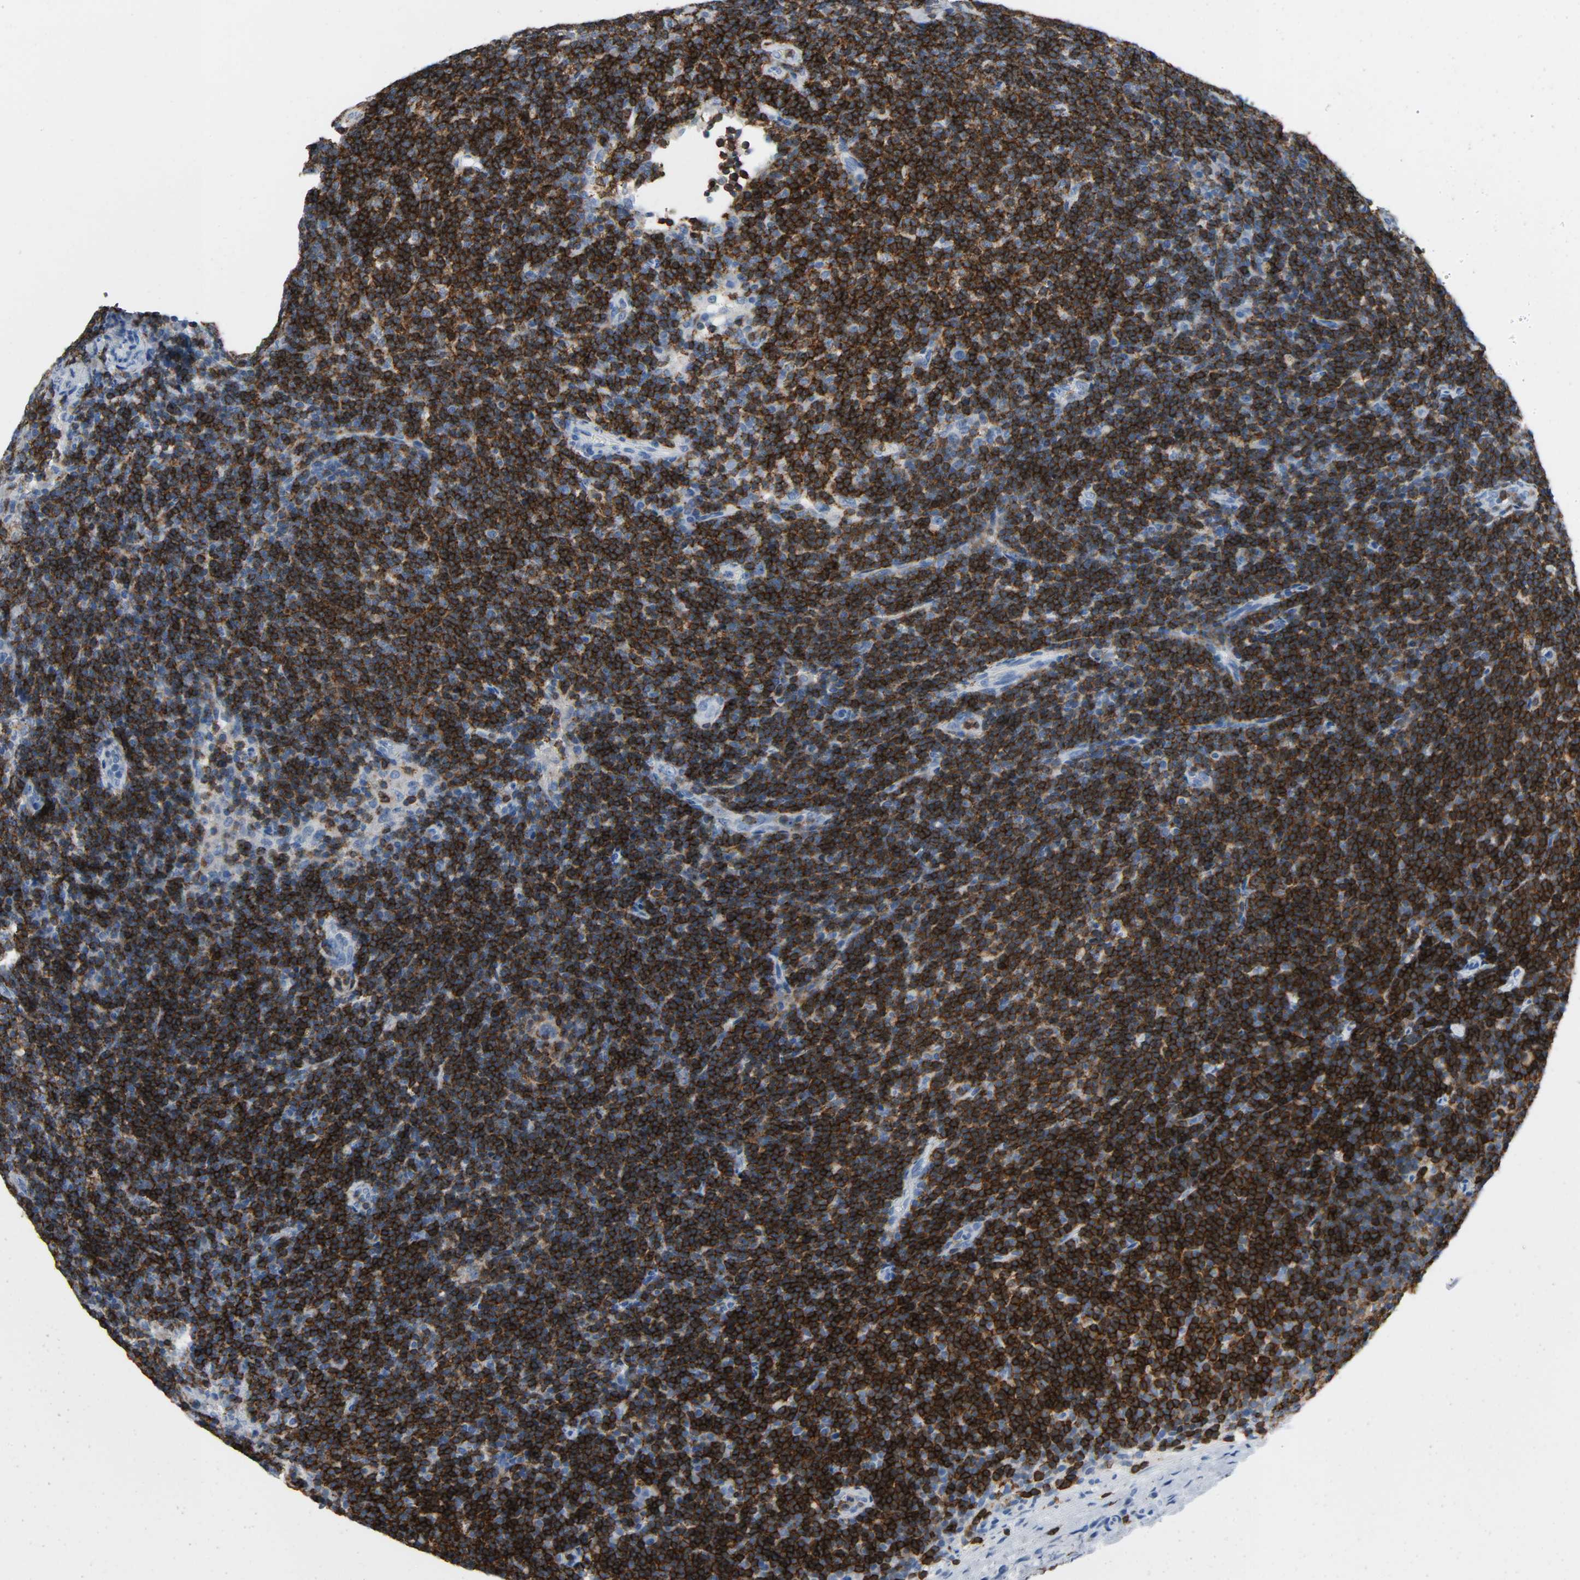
{"staining": {"intensity": "strong", "quantity": ">75%", "location": "cytoplasmic/membranous"}, "tissue": "lymphoma", "cell_type": "Tumor cells", "image_type": "cancer", "snomed": [{"axis": "morphology", "description": "Malignant lymphoma, non-Hodgkin's type, Low grade"}, {"axis": "topography", "description": "Lymph node"}], "caption": "IHC histopathology image of human lymphoma stained for a protein (brown), which reveals high levels of strong cytoplasmic/membranous staining in approximately >75% of tumor cells.", "gene": "LCK", "patient": {"sex": "male", "age": 70}}